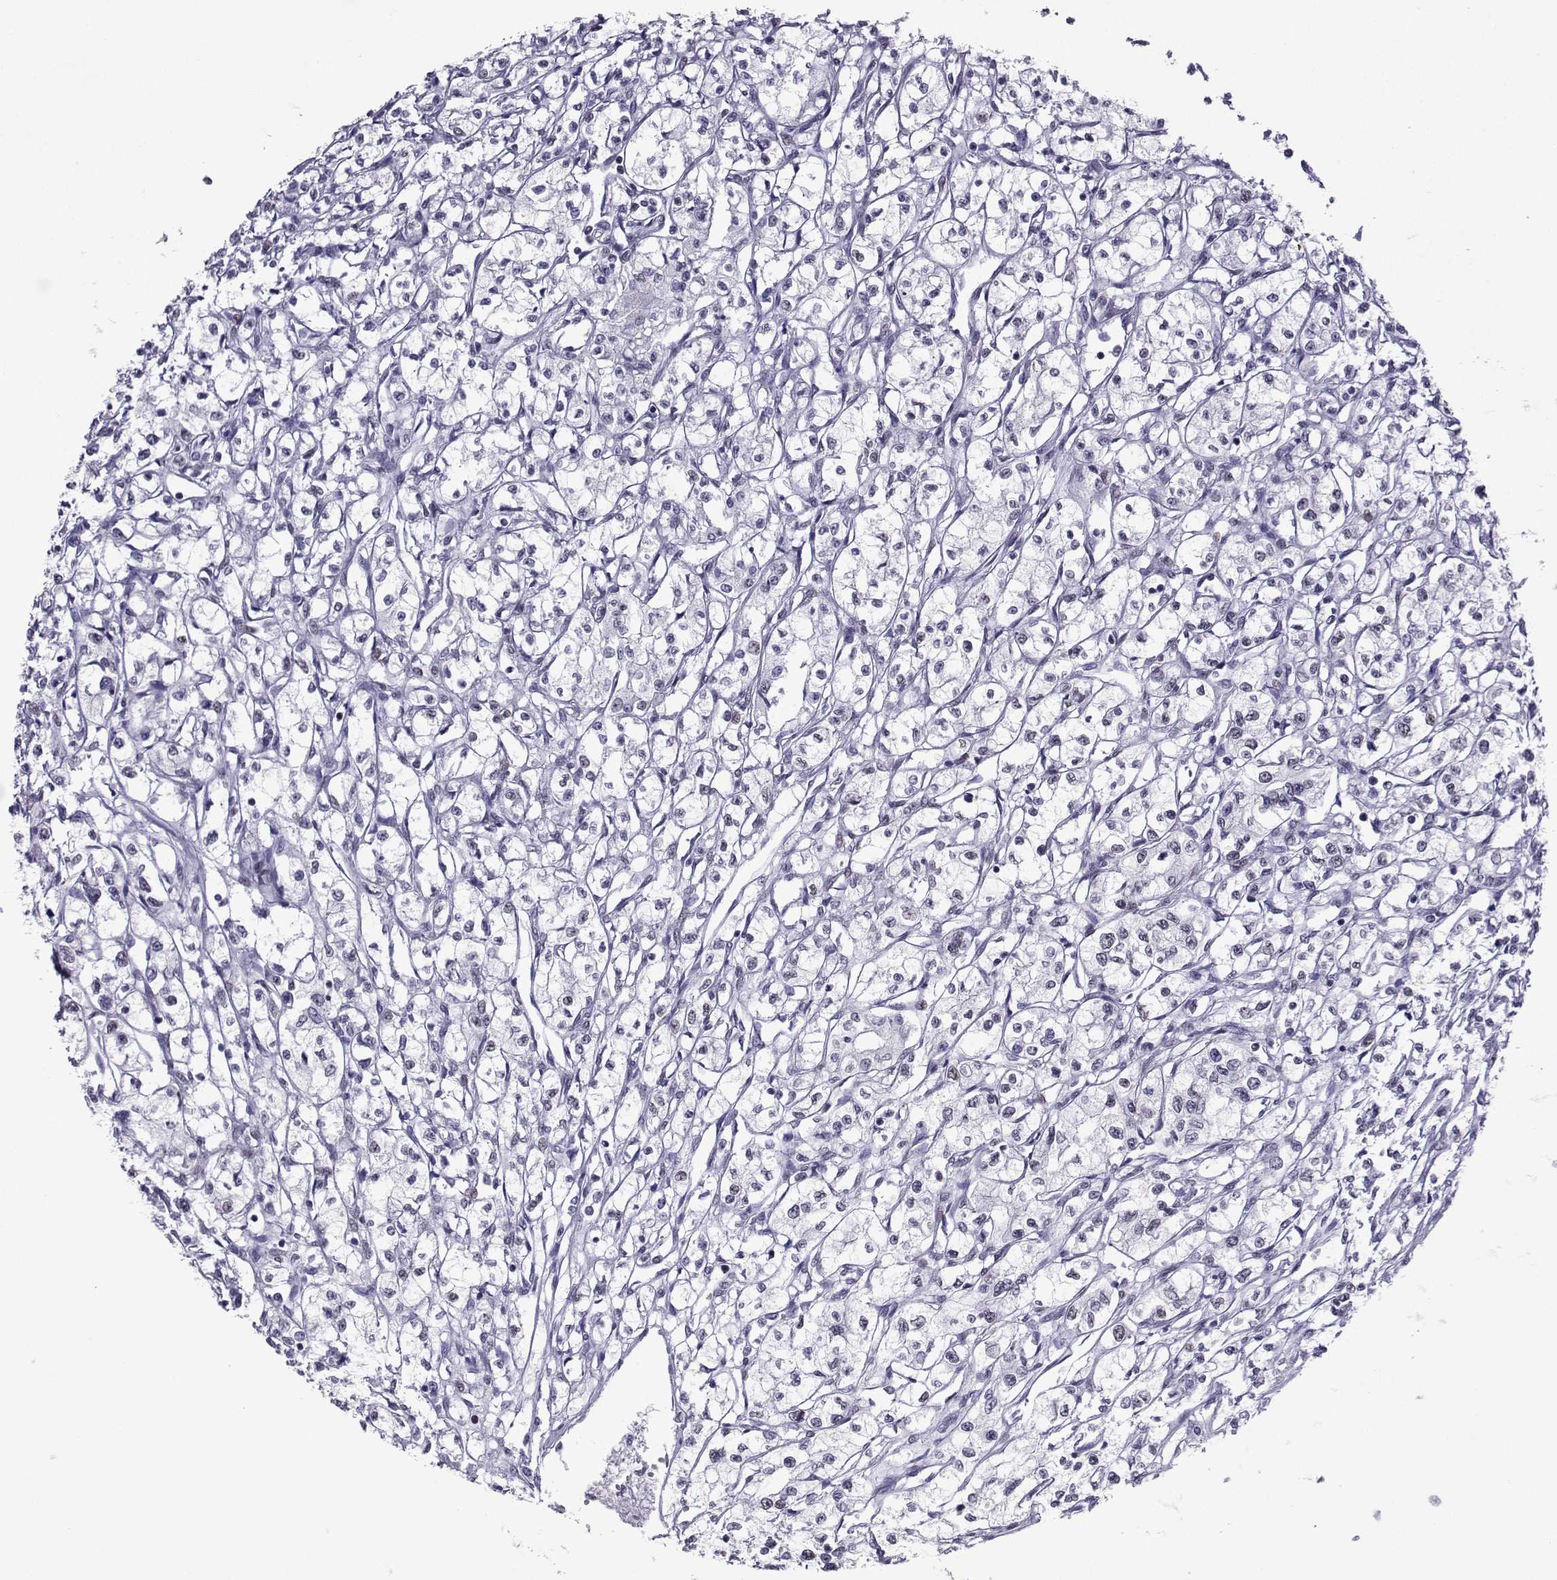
{"staining": {"intensity": "negative", "quantity": "none", "location": "none"}, "tissue": "renal cancer", "cell_type": "Tumor cells", "image_type": "cancer", "snomed": [{"axis": "morphology", "description": "Adenocarcinoma, NOS"}, {"axis": "topography", "description": "Kidney"}], "caption": "Histopathology image shows no protein staining in tumor cells of adenocarcinoma (renal) tissue.", "gene": "LORICRIN", "patient": {"sex": "male", "age": 56}}